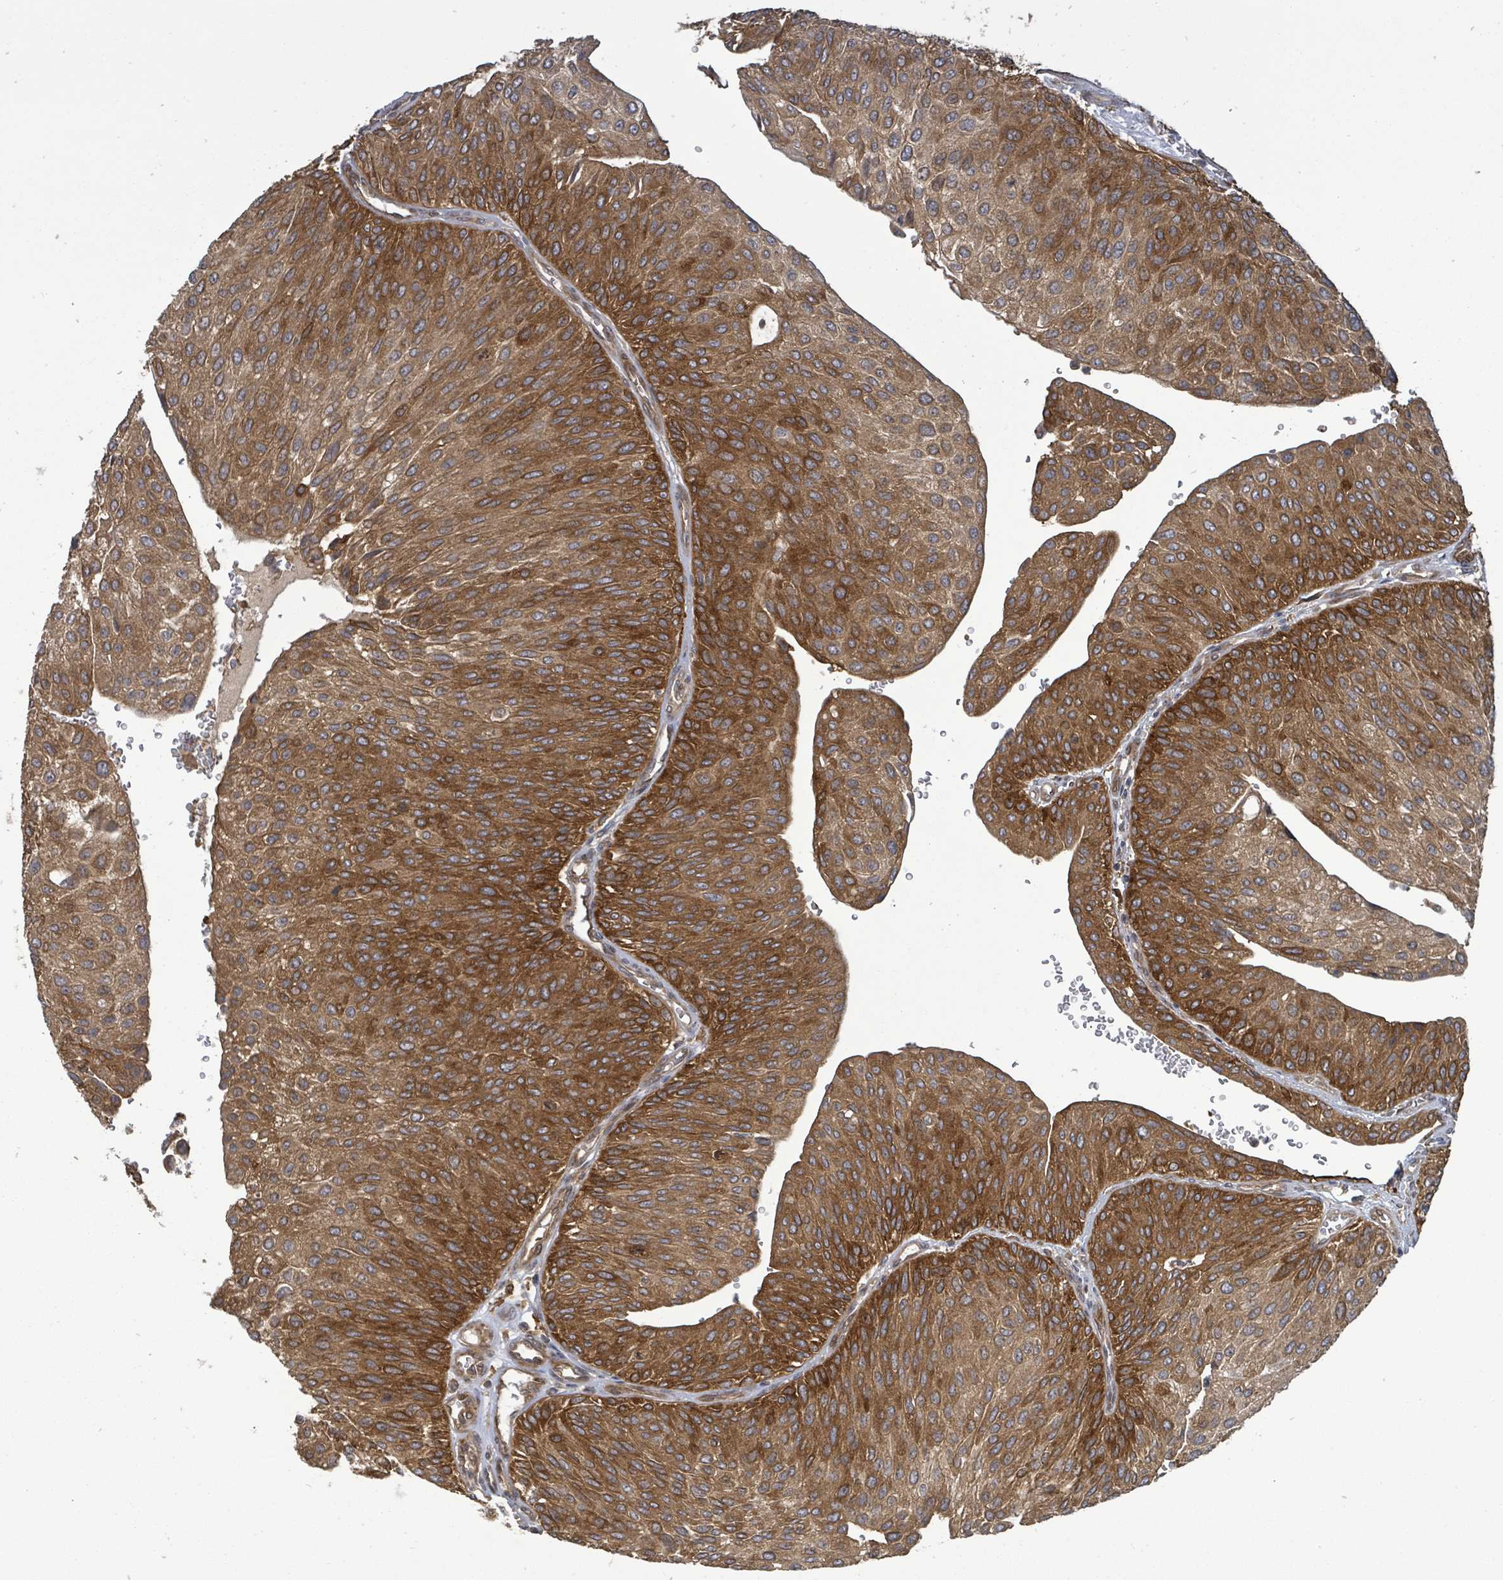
{"staining": {"intensity": "strong", "quantity": "25%-75%", "location": "cytoplasmic/membranous"}, "tissue": "urothelial cancer", "cell_type": "Tumor cells", "image_type": "cancer", "snomed": [{"axis": "morphology", "description": "Urothelial carcinoma, NOS"}, {"axis": "topography", "description": "Urinary bladder"}], "caption": "Immunohistochemistry of human urothelial cancer shows high levels of strong cytoplasmic/membranous staining in approximately 25%-75% of tumor cells. (IHC, brightfield microscopy, high magnification).", "gene": "MAP3K6", "patient": {"sex": "male", "age": 67}}